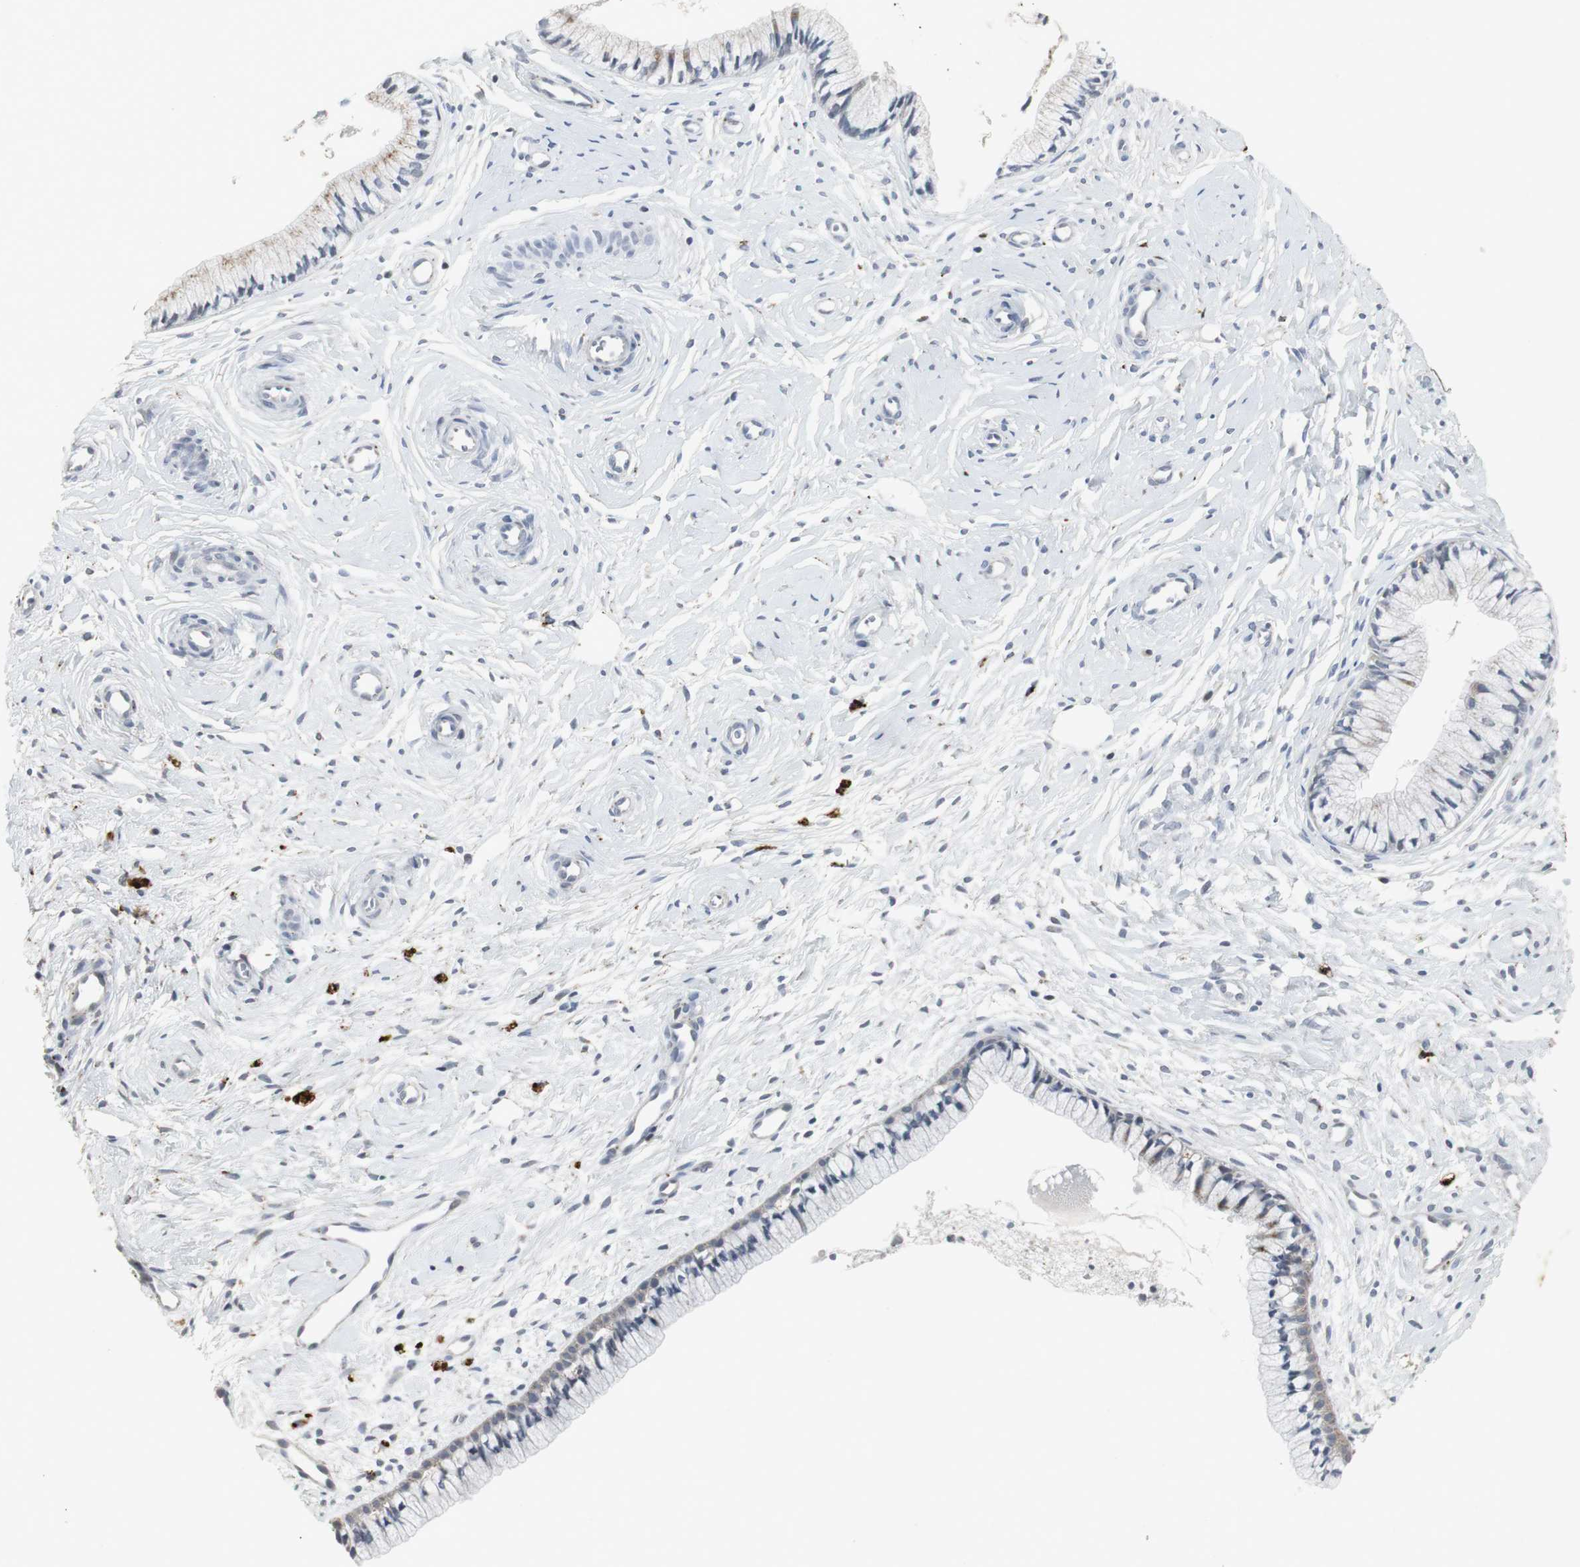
{"staining": {"intensity": "weak", "quantity": "25%-75%", "location": "cytoplasmic/membranous"}, "tissue": "cervix", "cell_type": "Glandular cells", "image_type": "normal", "snomed": [{"axis": "morphology", "description": "Normal tissue, NOS"}, {"axis": "topography", "description": "Cervix"}], "caption": "Cervix stained for a protein (brown) demonstrates weak cytoplasmic/membranous positive positivity in approximately 25%-75% of glandular cells.", "gene": "NLGN1", "patient": {"sex": "female", "age": 46}}